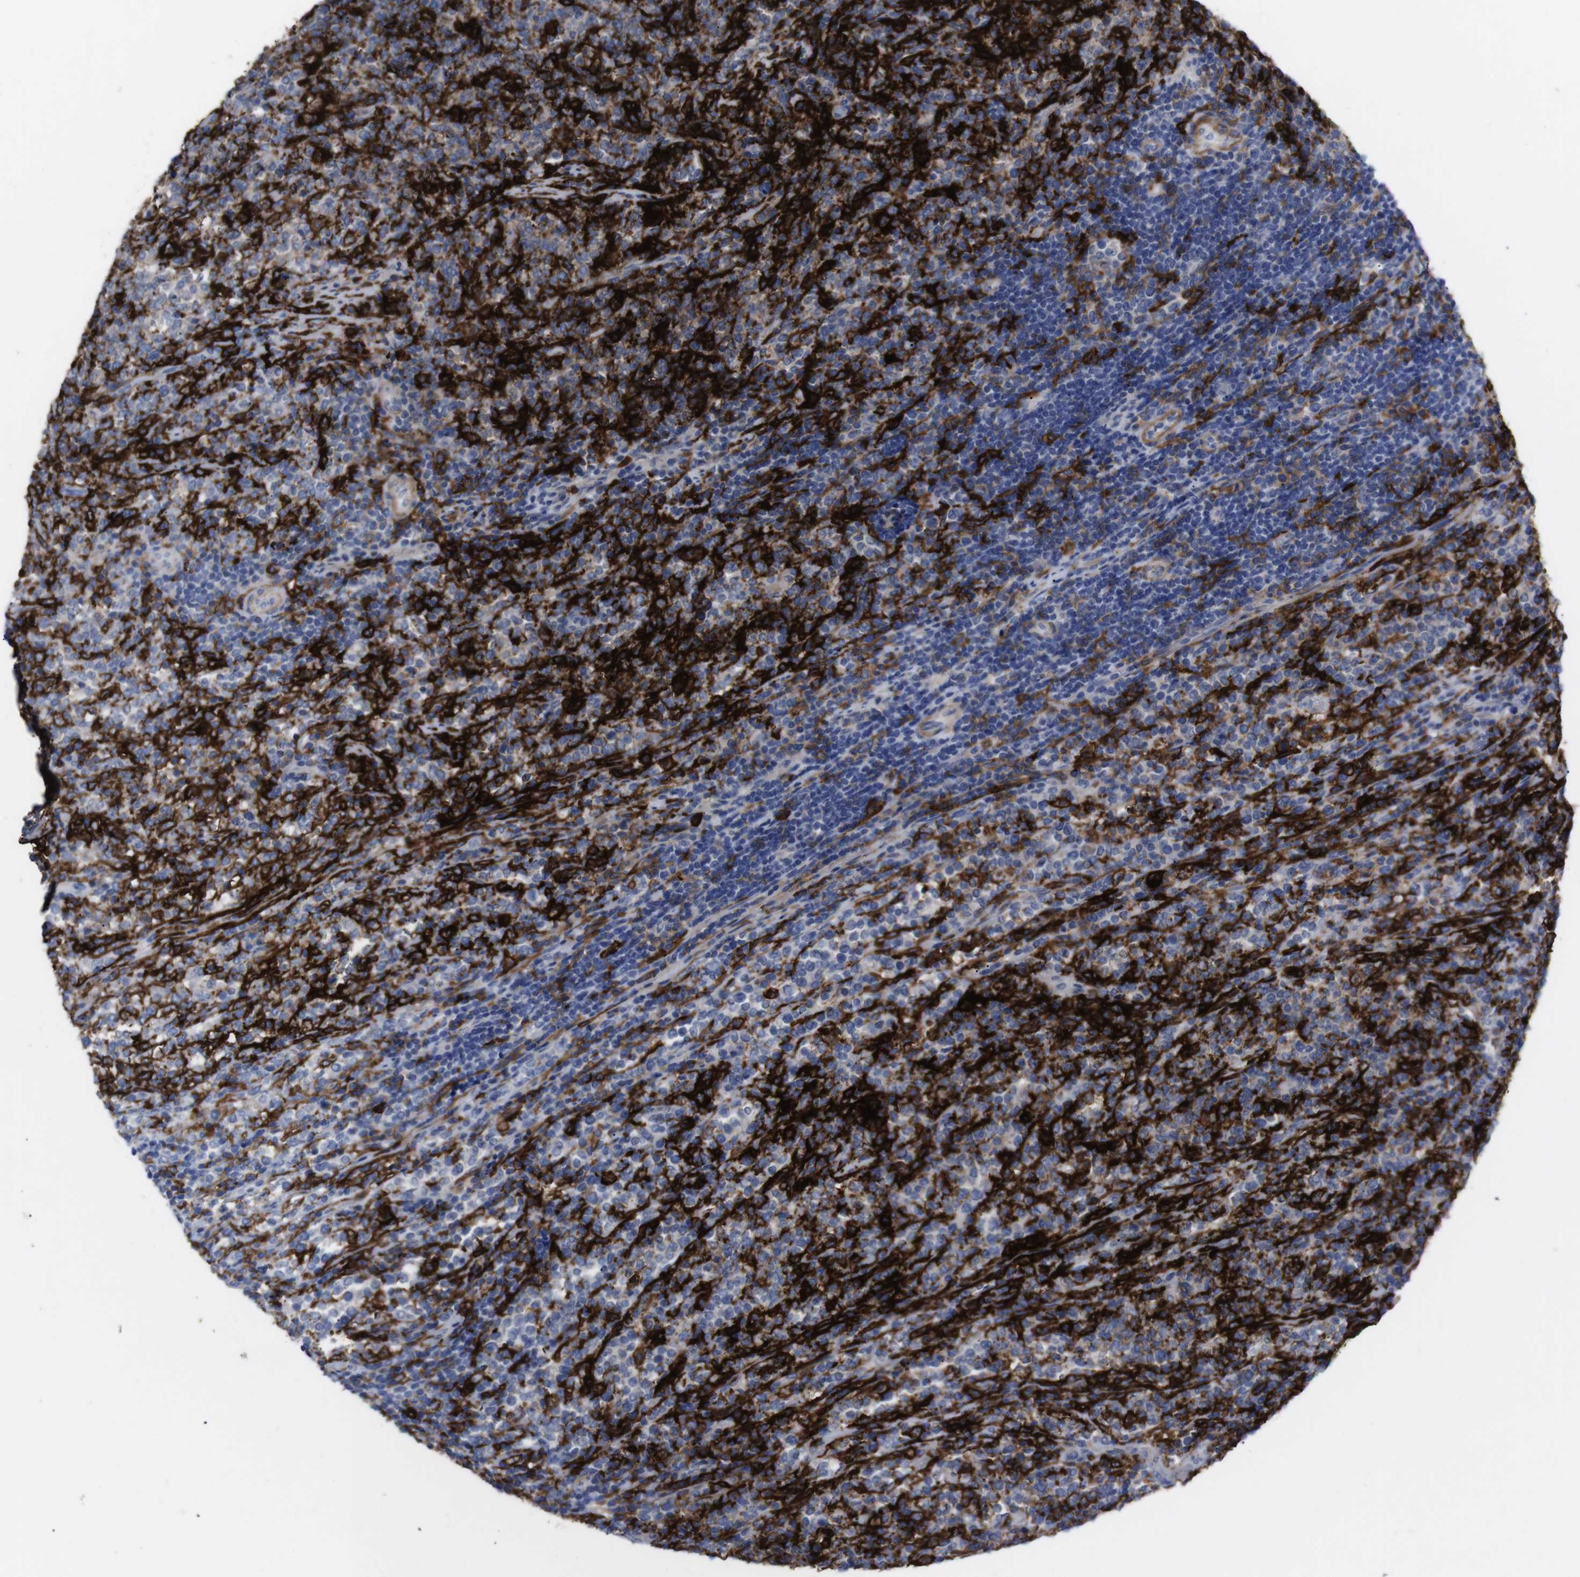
{"staining": {"intensity": "negative", "quantity": "none", "location": "none"}, "tissue": "lymphoma", "cell_type": "Tumor cells", "image_type": "cancer", "snomed": [{"axis": "morphology", "description": "Malignant lymphoma, non-Hodgkin's type, High grade"}, {"axis": "topography", "description": "Soft tissue"}], "caption": "Immunohistochemical staining of lymphoma demonstrates no significant positivity in tumor cells.", "gene": "C5AR1", "patient": {"sex": "male", "age": 18}}